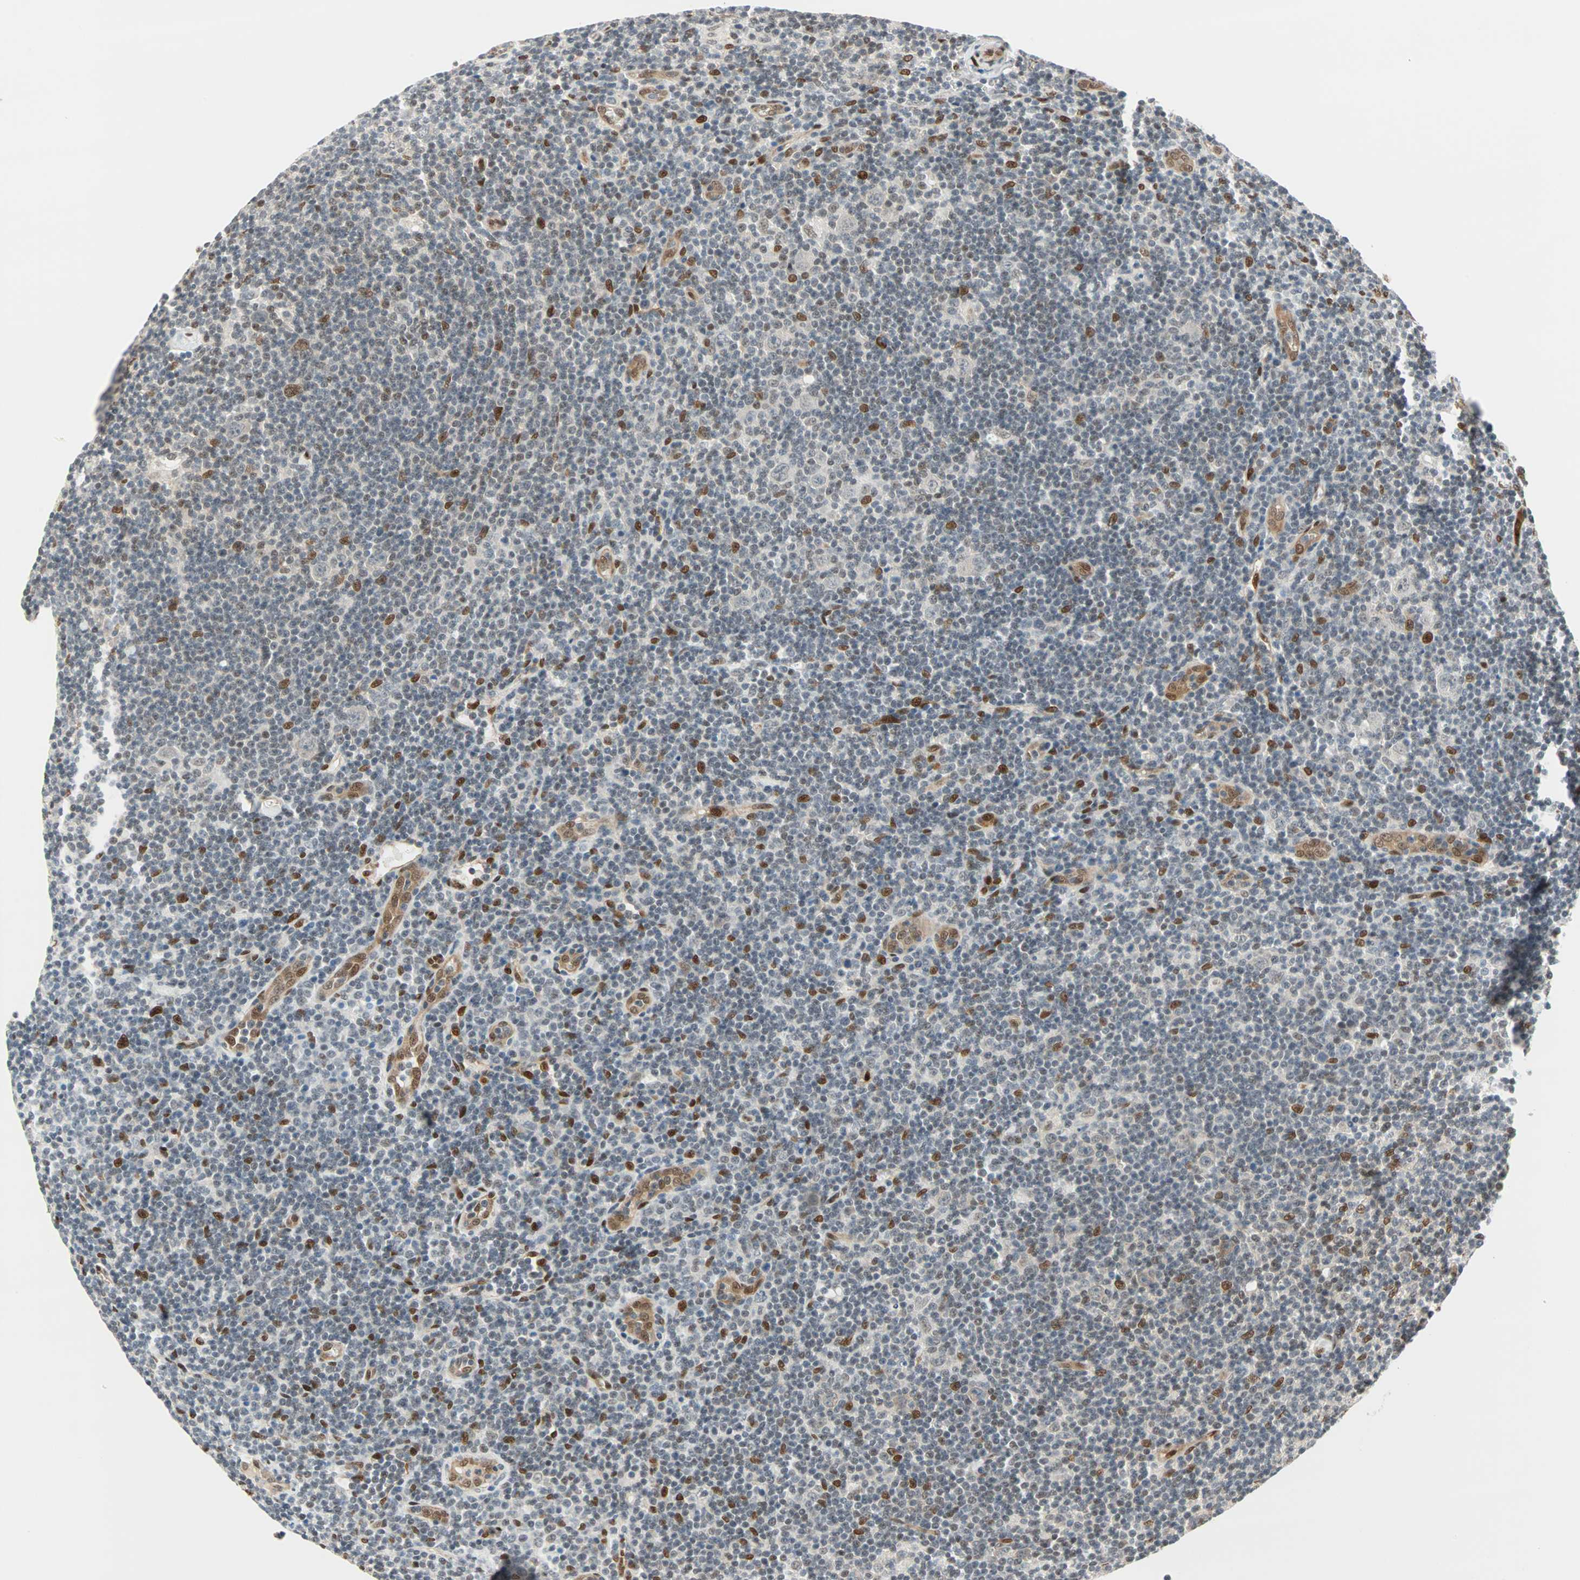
{"staining": {"intensity": "negative", "quantity": "none", "location": "none"}, "tissue": "lymphoma", "cell_type": "Tumor cells", "image_type": "cancer", "snomed": [{"axis": "morphology", "description": "Hodgkin's disease, NOS"}, {"axis": "topography", "description": "Lymph node"}], "caption": "Photomicrograph shows no protein staining in tumor cells of lymphoma tissue.", "gene": "WWTR1", "patient": {"sex": "female", "age": 57}}